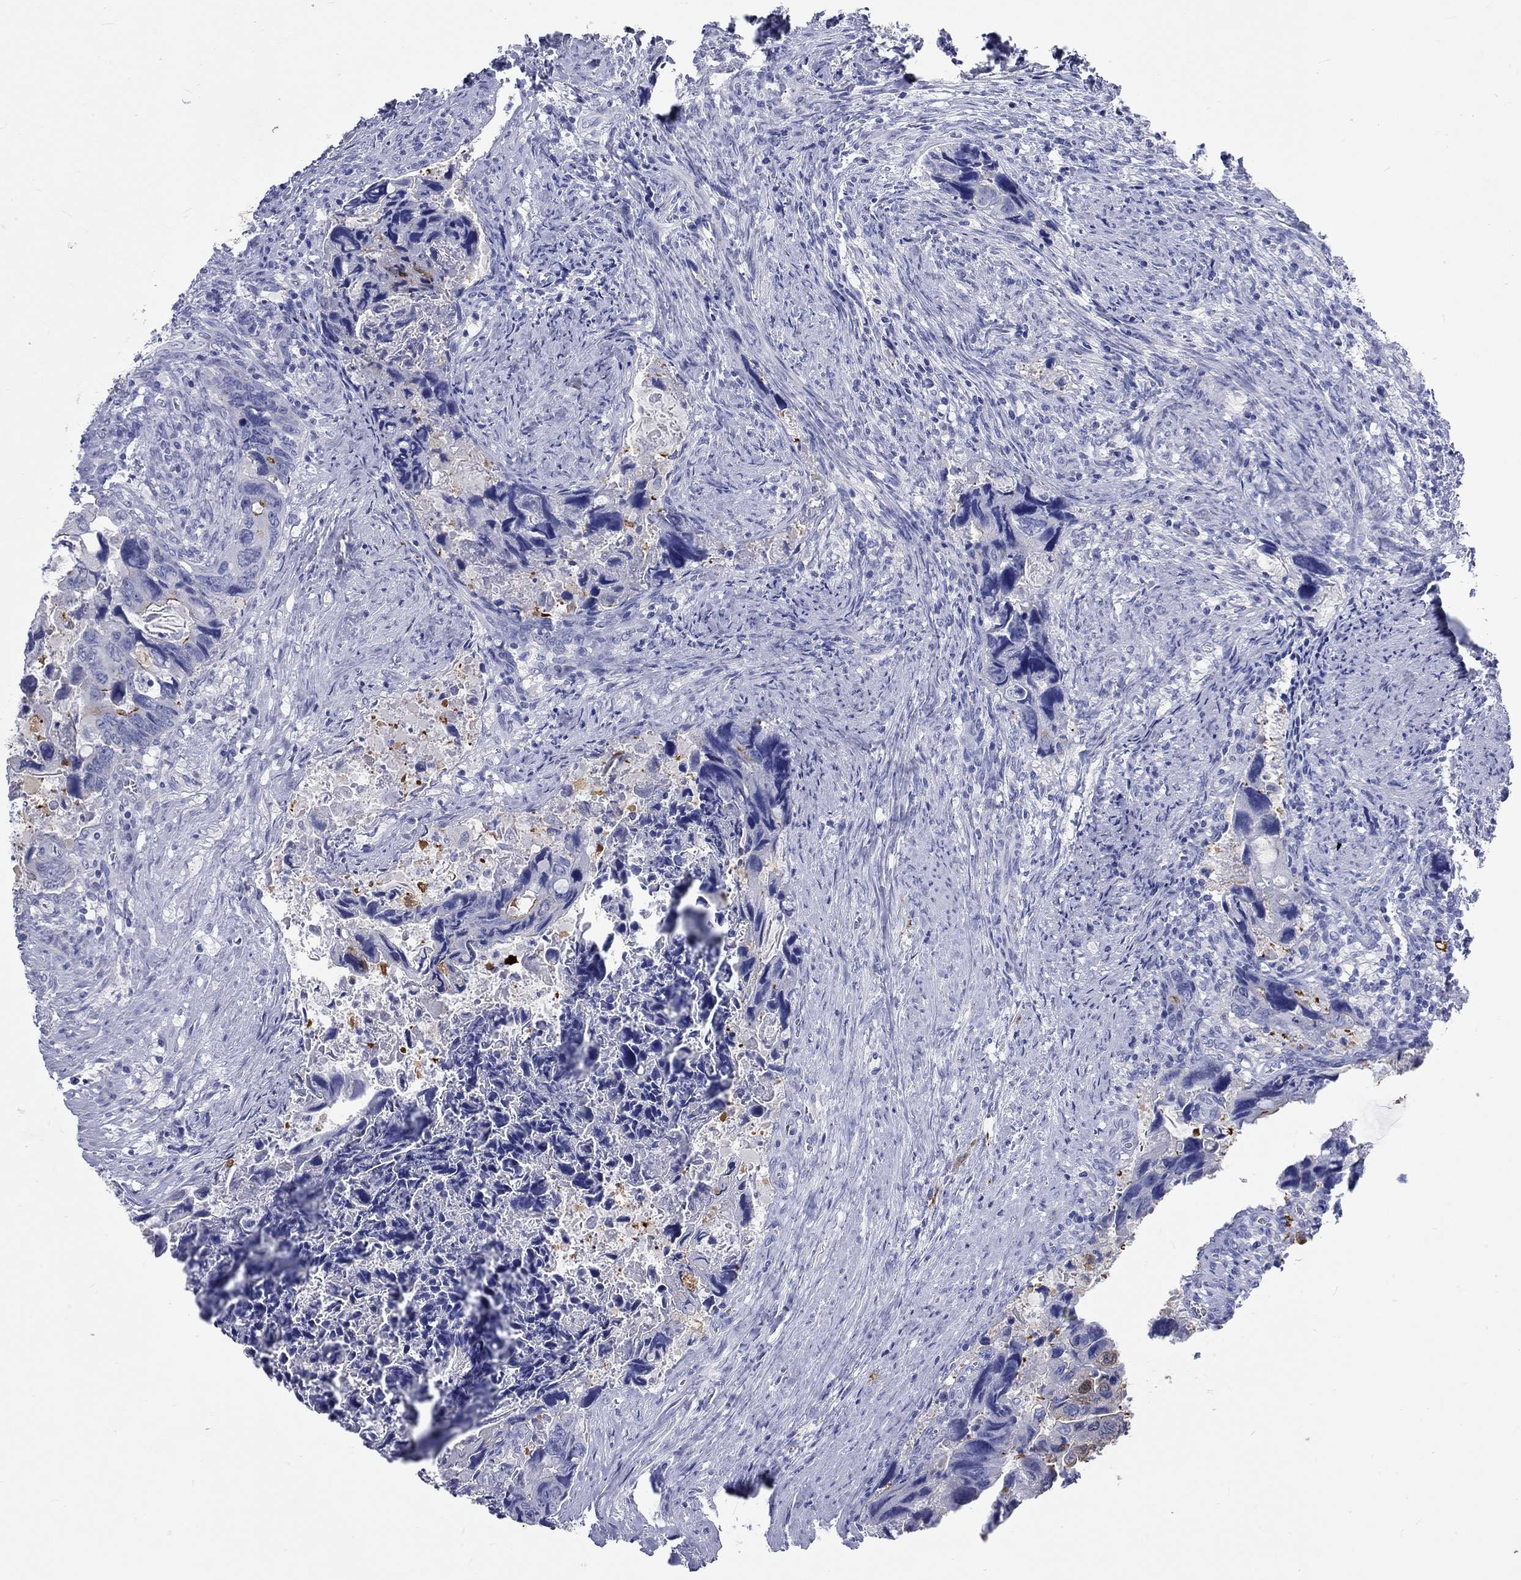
{"staining": {"intensity": "strong", "quantity": "<25%", "location": "cytoplasmic/membranous"}, "tissue": "colorectal cancer", "cell_type": "Tumor cells", "image_type": "cancer", "snomed": [{"axis": "morphology", "description": "Adenocarcinoma, NOS"}, {"axis": "topography", "description": "Rectum"}], "caption": "Brown immunohistochemical staining in colorectal cancer demonstrates strong cytoplasmic/membranous staining in approximately <25% of tumor cells.", "gene": "SPATA9", "patient": {"sex": "male", "age": 62}}